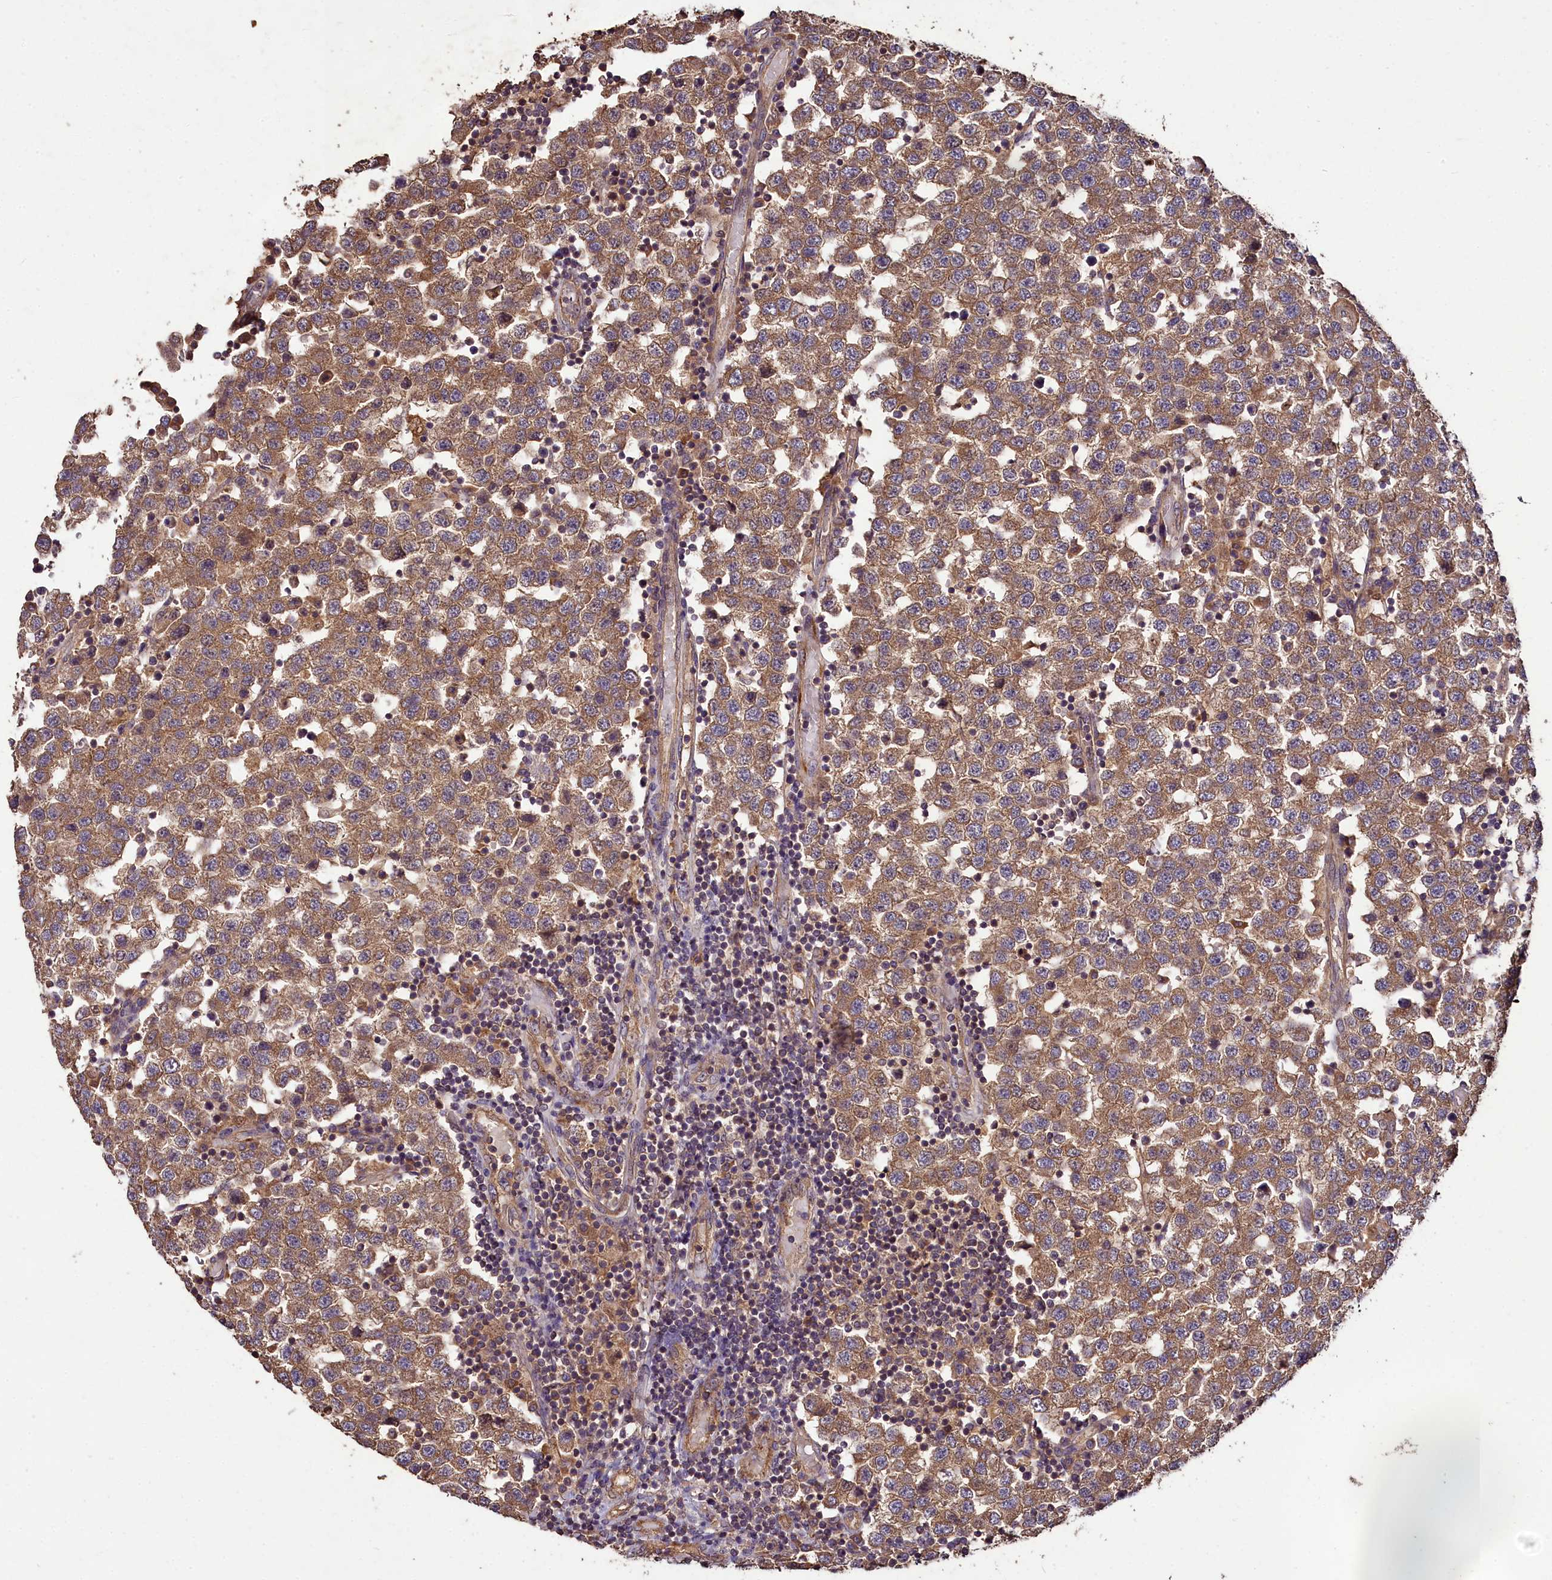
{"staining": {"intensity": "moderate", "quantity": ">75%", "location": "cytoplasmic/membranous"}, "tissue": "testis cancer", "cell_type": "Tumor cells", "image_type": "cancer", "snomed": [{"axis": "morphology", "description": "Seminoma, NOS"}, {"axis": "topography", "description": "Testis"}], "caption": "Brown immunohistochemical staining in seminoma (testis) displays moderate cytoplasmic/membranous expression in about >75% of tumor cells.", "gene": "TTLL10", "patient": {"sex": "male", "age": 34}}